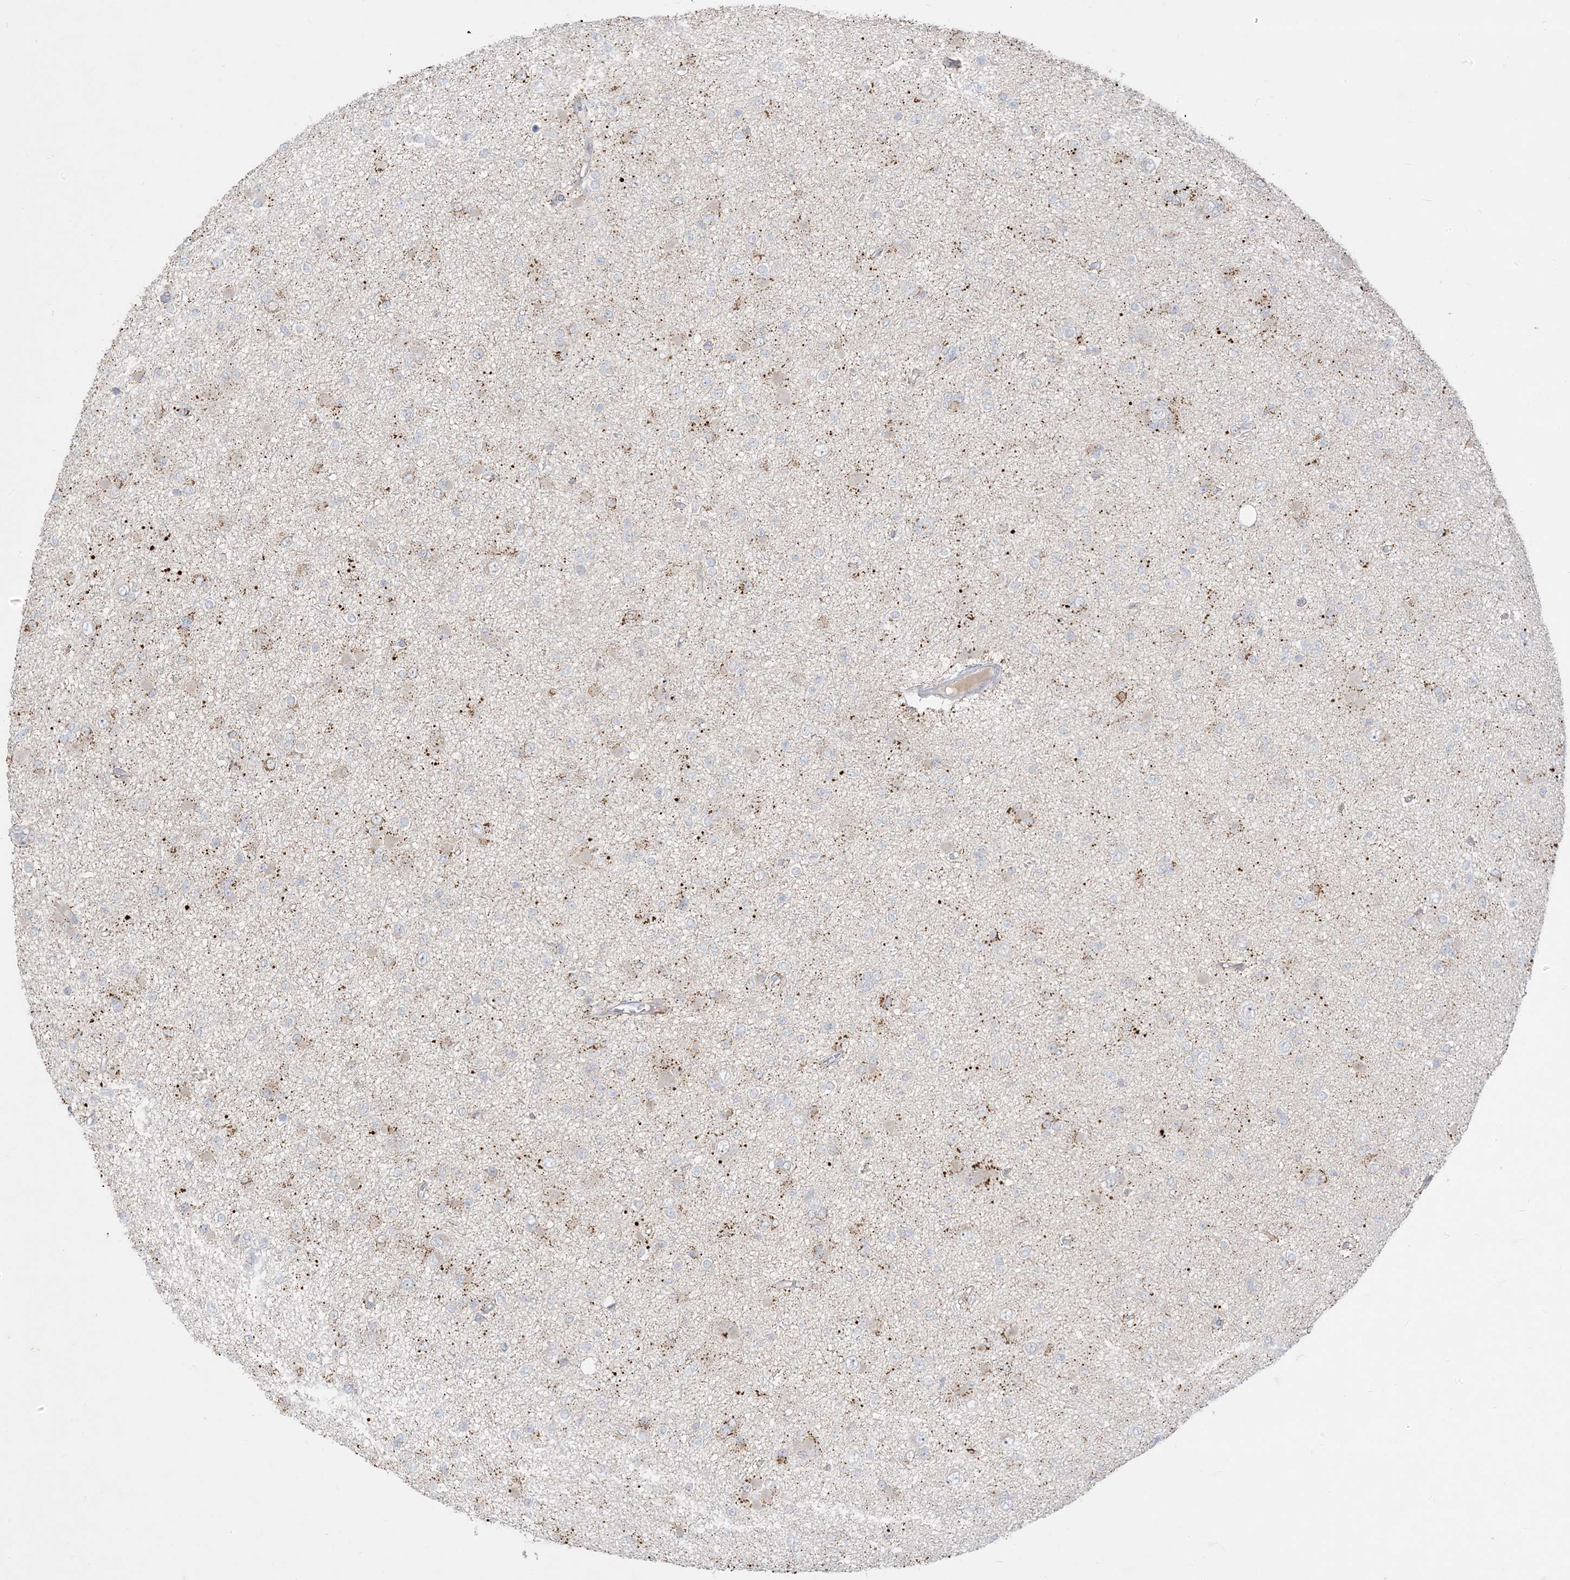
{"staining": {"intensity": "moderate", "quantity": "<25%", "location": "cytoplasmic/membranous"}, "tissue": "glioma", "cell_type": "Tumor cells", "image_type": "cancer", "snomed": [{"axis": "morphology", "description": "Glioma, malignant, Low grade"}, {"axis": "topography", "description": "Brain"}], "caption": "A photomicrograph showing moderate cytoplasmic/membranous positivity in approximately <25% of tumor cells in malignant low-grade glioma, as visualized by brown immunohistochemical staining.", "gene": "BHLHE40", "patient": {"sex": "female", "age": 22}}